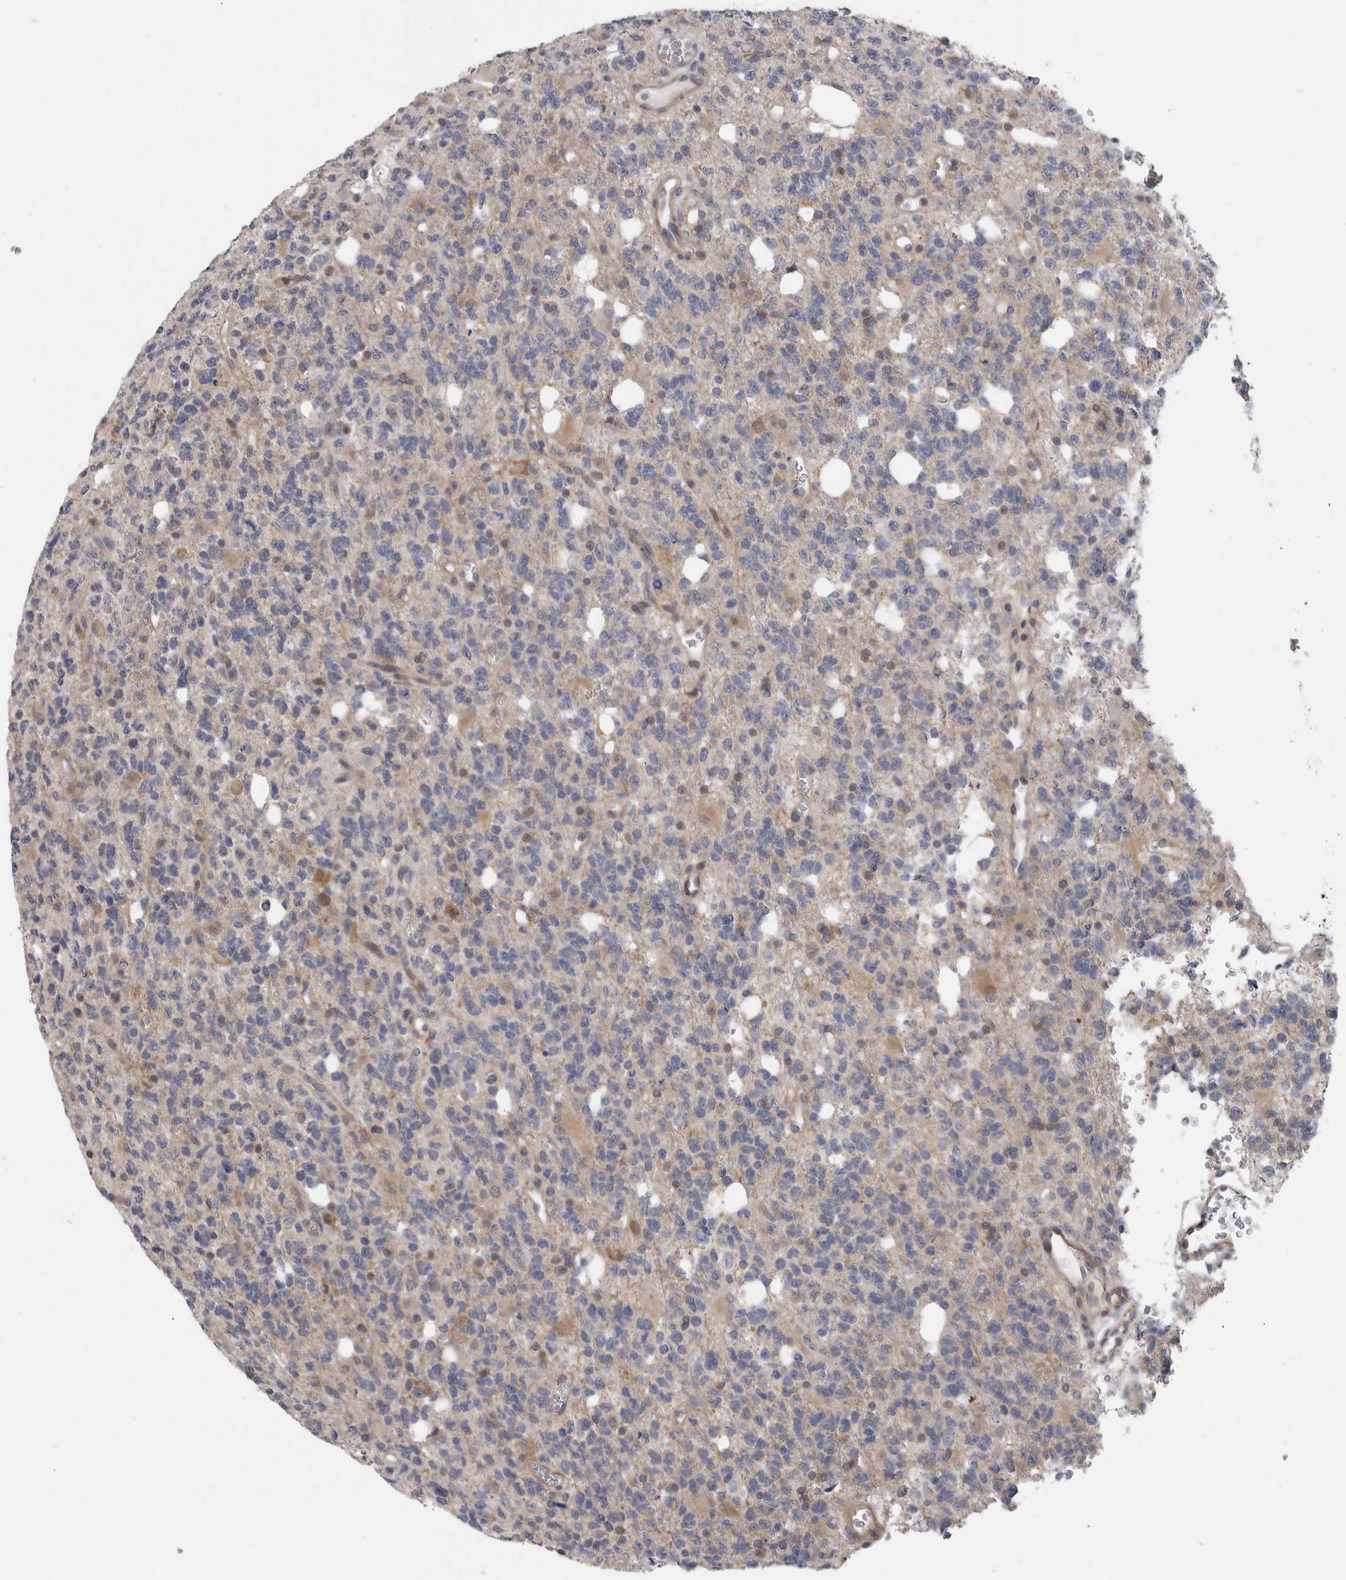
{"staining": {"intensity": "weak", "quantity": "<25%", "location": "cytoplasmic/membranous"}, "tissue": "glioma", "cell_type": "Tumor cells", "image_type": "cancer", "snomed": [{"axis": "morphology", "description": "Glioma, malignant, High grade"}, {"axis": "topography", "description": "Brain"}], "caption": "The micrograph shows no significant positivity in tumor cells of glioma.", "gene": "FBXO43", "patient": {"sex": "female", "age": 62}}